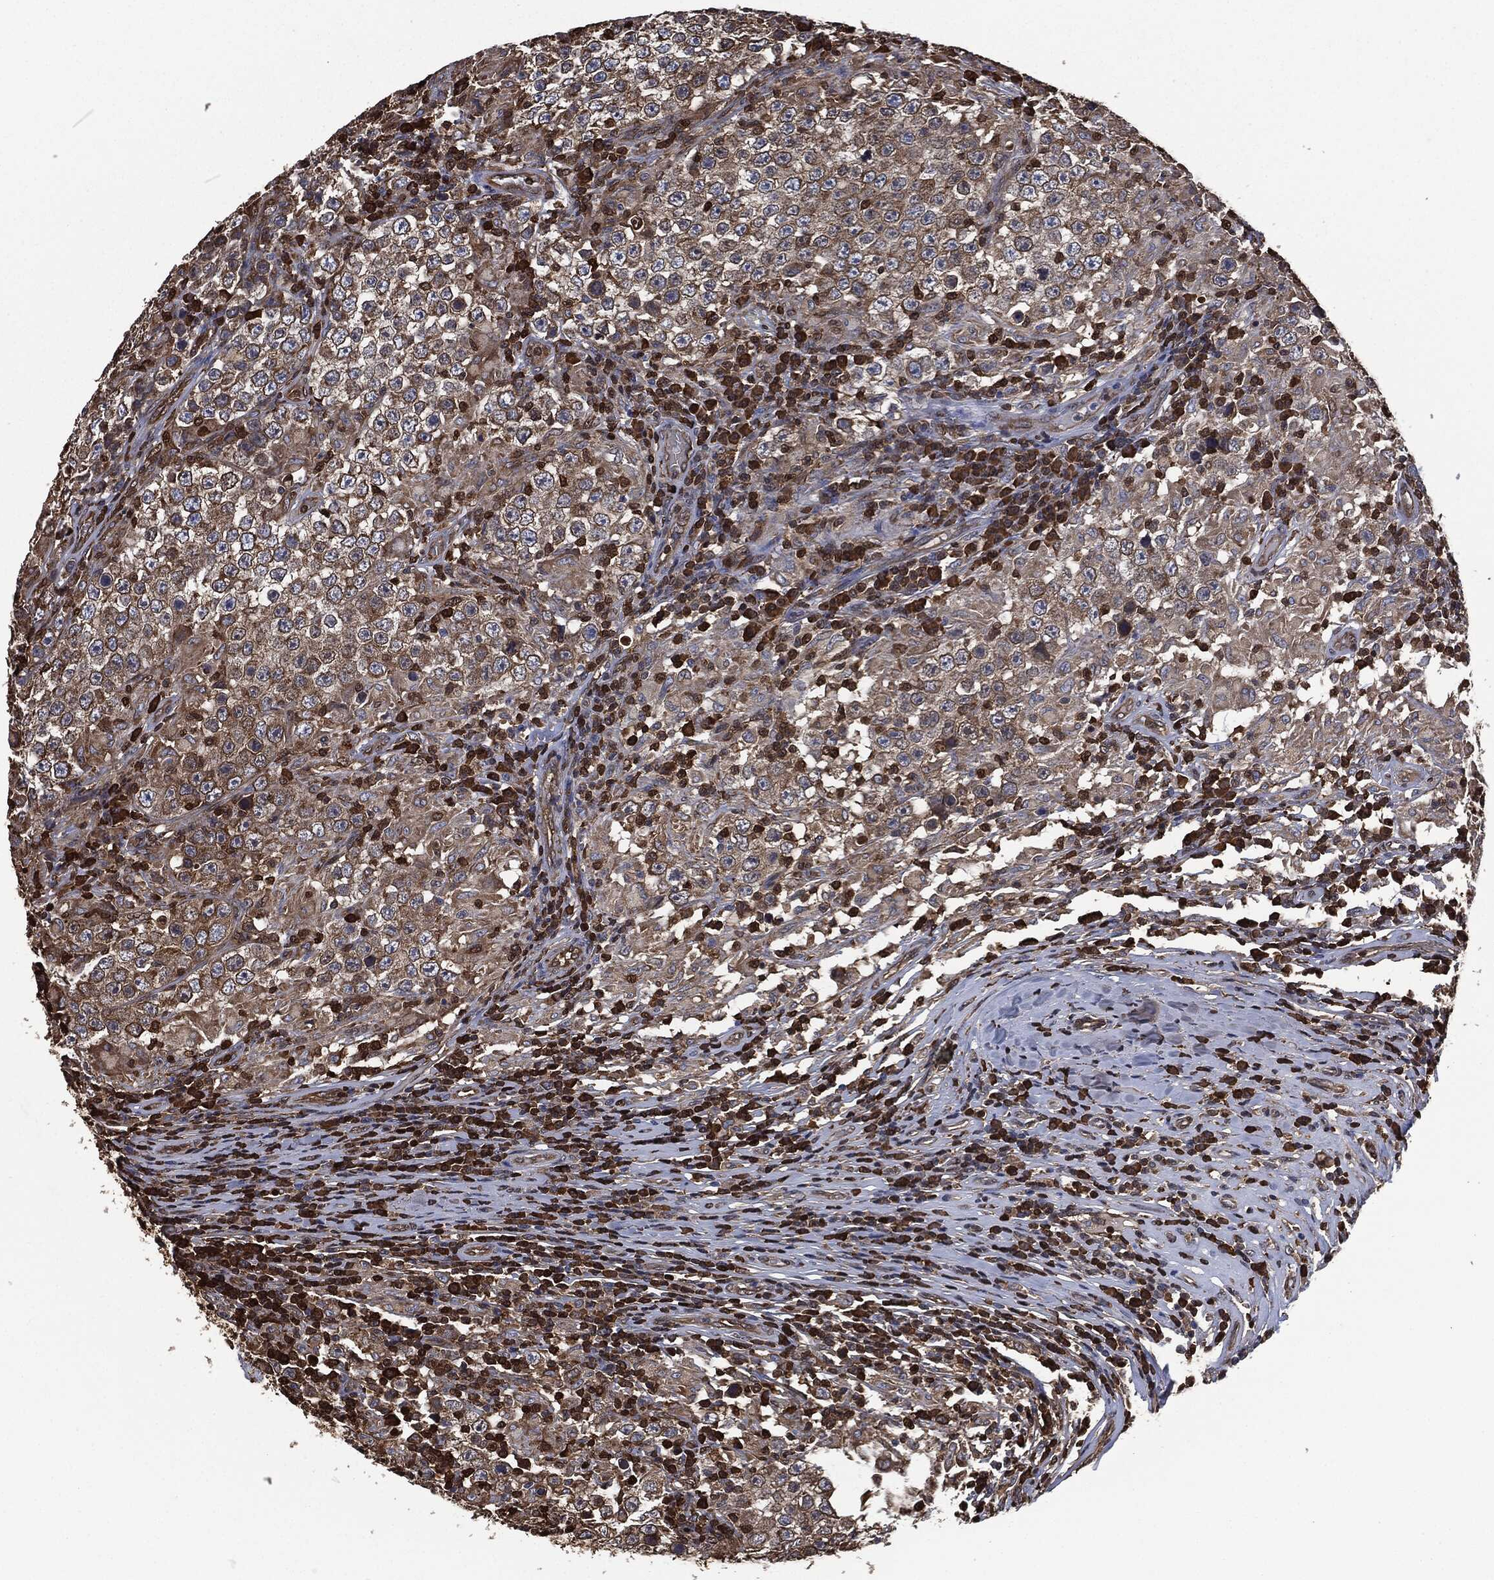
{"staining": {"intensity": "weak", "quantity": "25%-75%", "location": "cytoplasmic/membranous"}, "tissue": "testis cancer", "cell_type": "Tumor cells", "image_type": "cancer", "snomed": [{"axis": "morphology", "description": "Seminoma, NOS"}, {"axis": "morphology", "description": "Carcinoma, Embryonal, NOS"}, {"axis": "topography", "description": "Testis"}], "caption": "Brown immunohistochemical staining in testis cancer (seminoma) shows weak cytoplasmic/membranous positivity in about 25%-75% of tumor cells.", "gene": "PRDX4", "patient": {"sex": "male", "age": 41}}